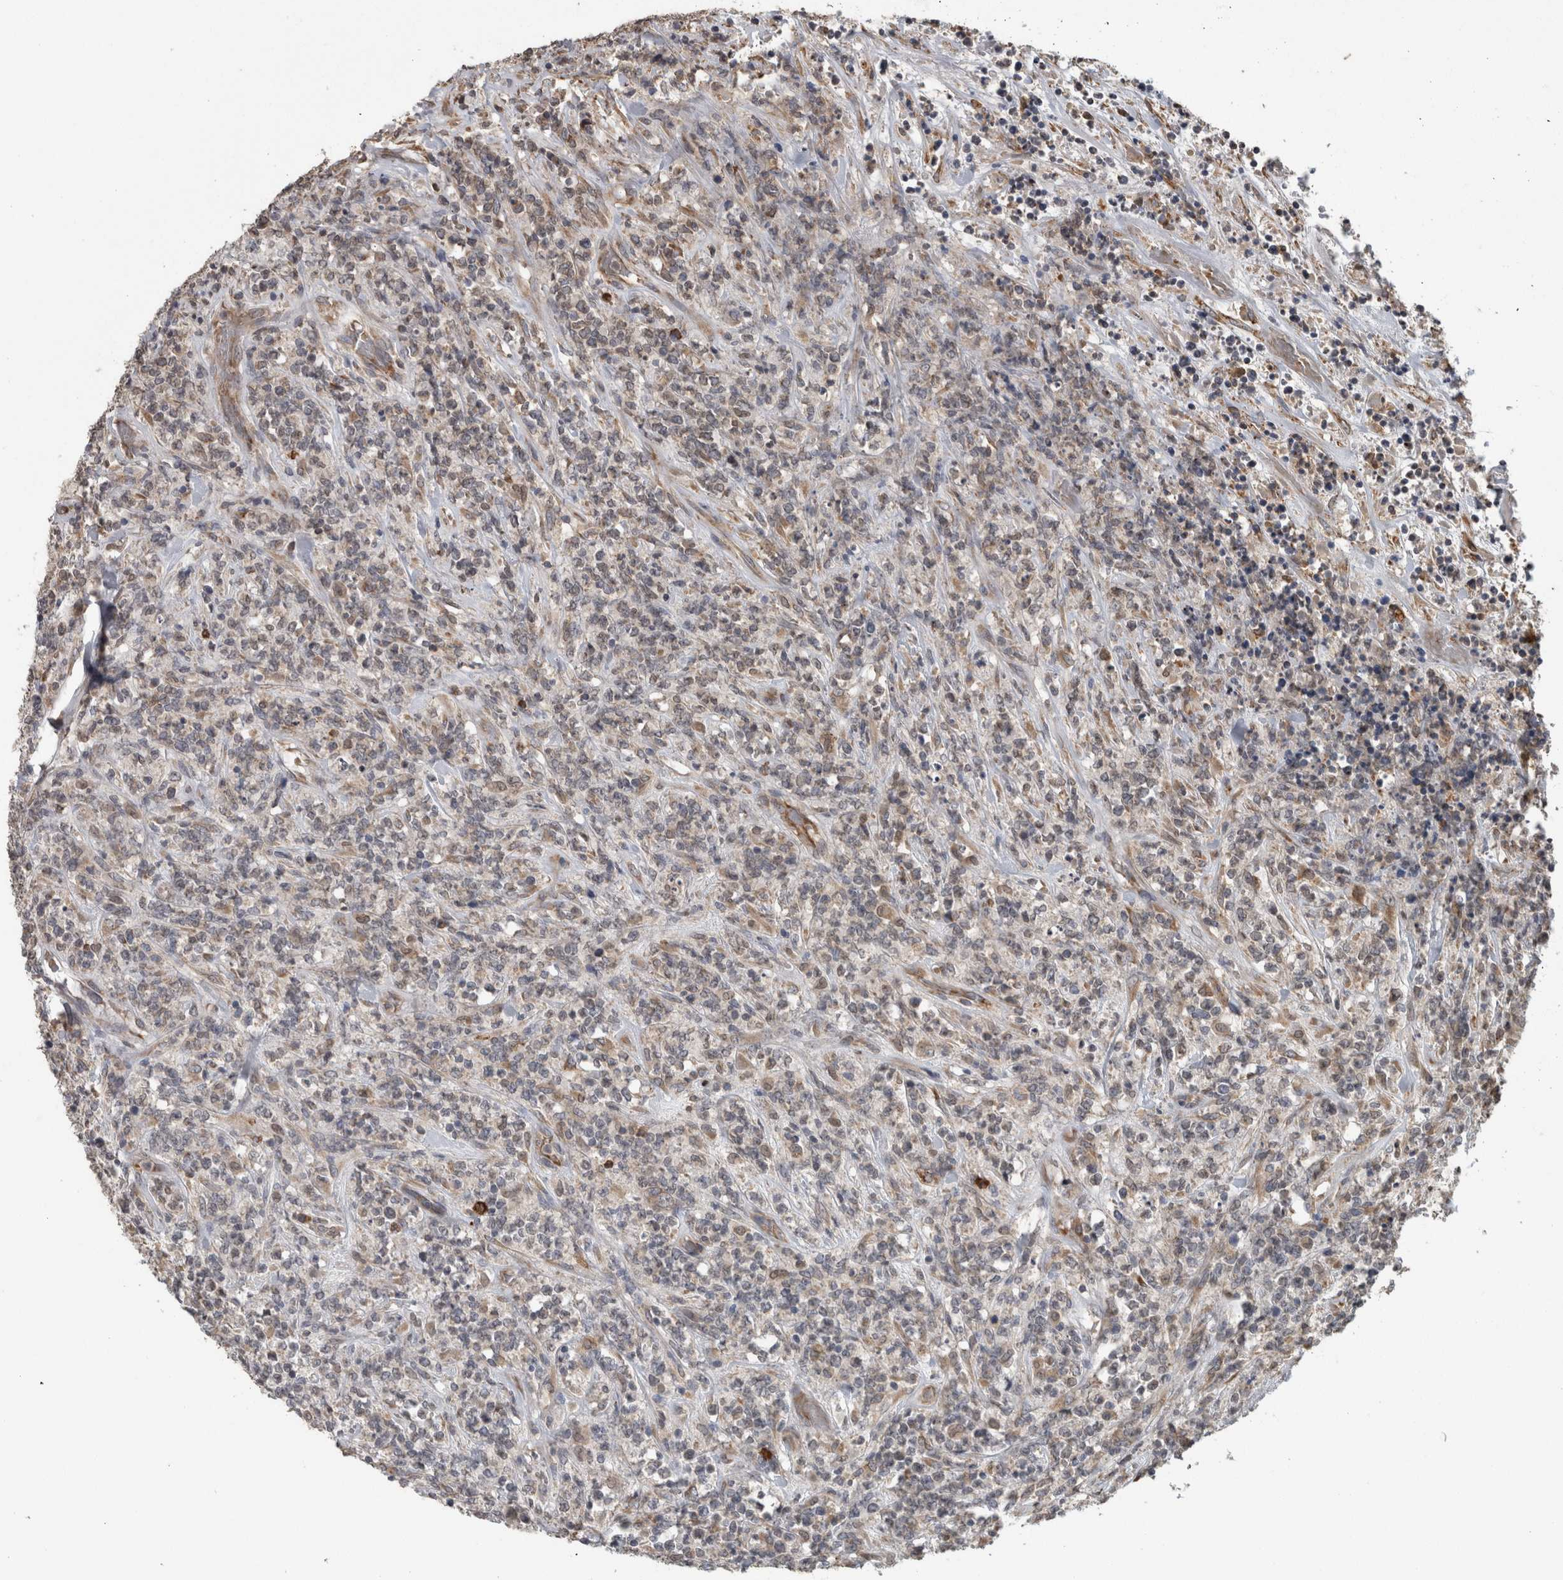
{"staining": {"intensity": "weak", "quantity": "<25%", "location": "cytoplasmic/membranous"}, "tissue": "lymphoma", "cell_type": "Tumor cells", "image_type": "cancer", "snomed": [{"axis": "morphology", "description": "Malignant lymphoma, non-Hodgkin's type, High grade"}, {"axis": "topography", "description": "Soft tissue"}], "caption": "DAB immunohistochemical staining of malignant lymphoma, non-Hodgkin's type (high-grade) exhibits no significant staining in tumor cells.", "gene": "ADGRL3", "patient": {"sex": "male", "age": 18}}